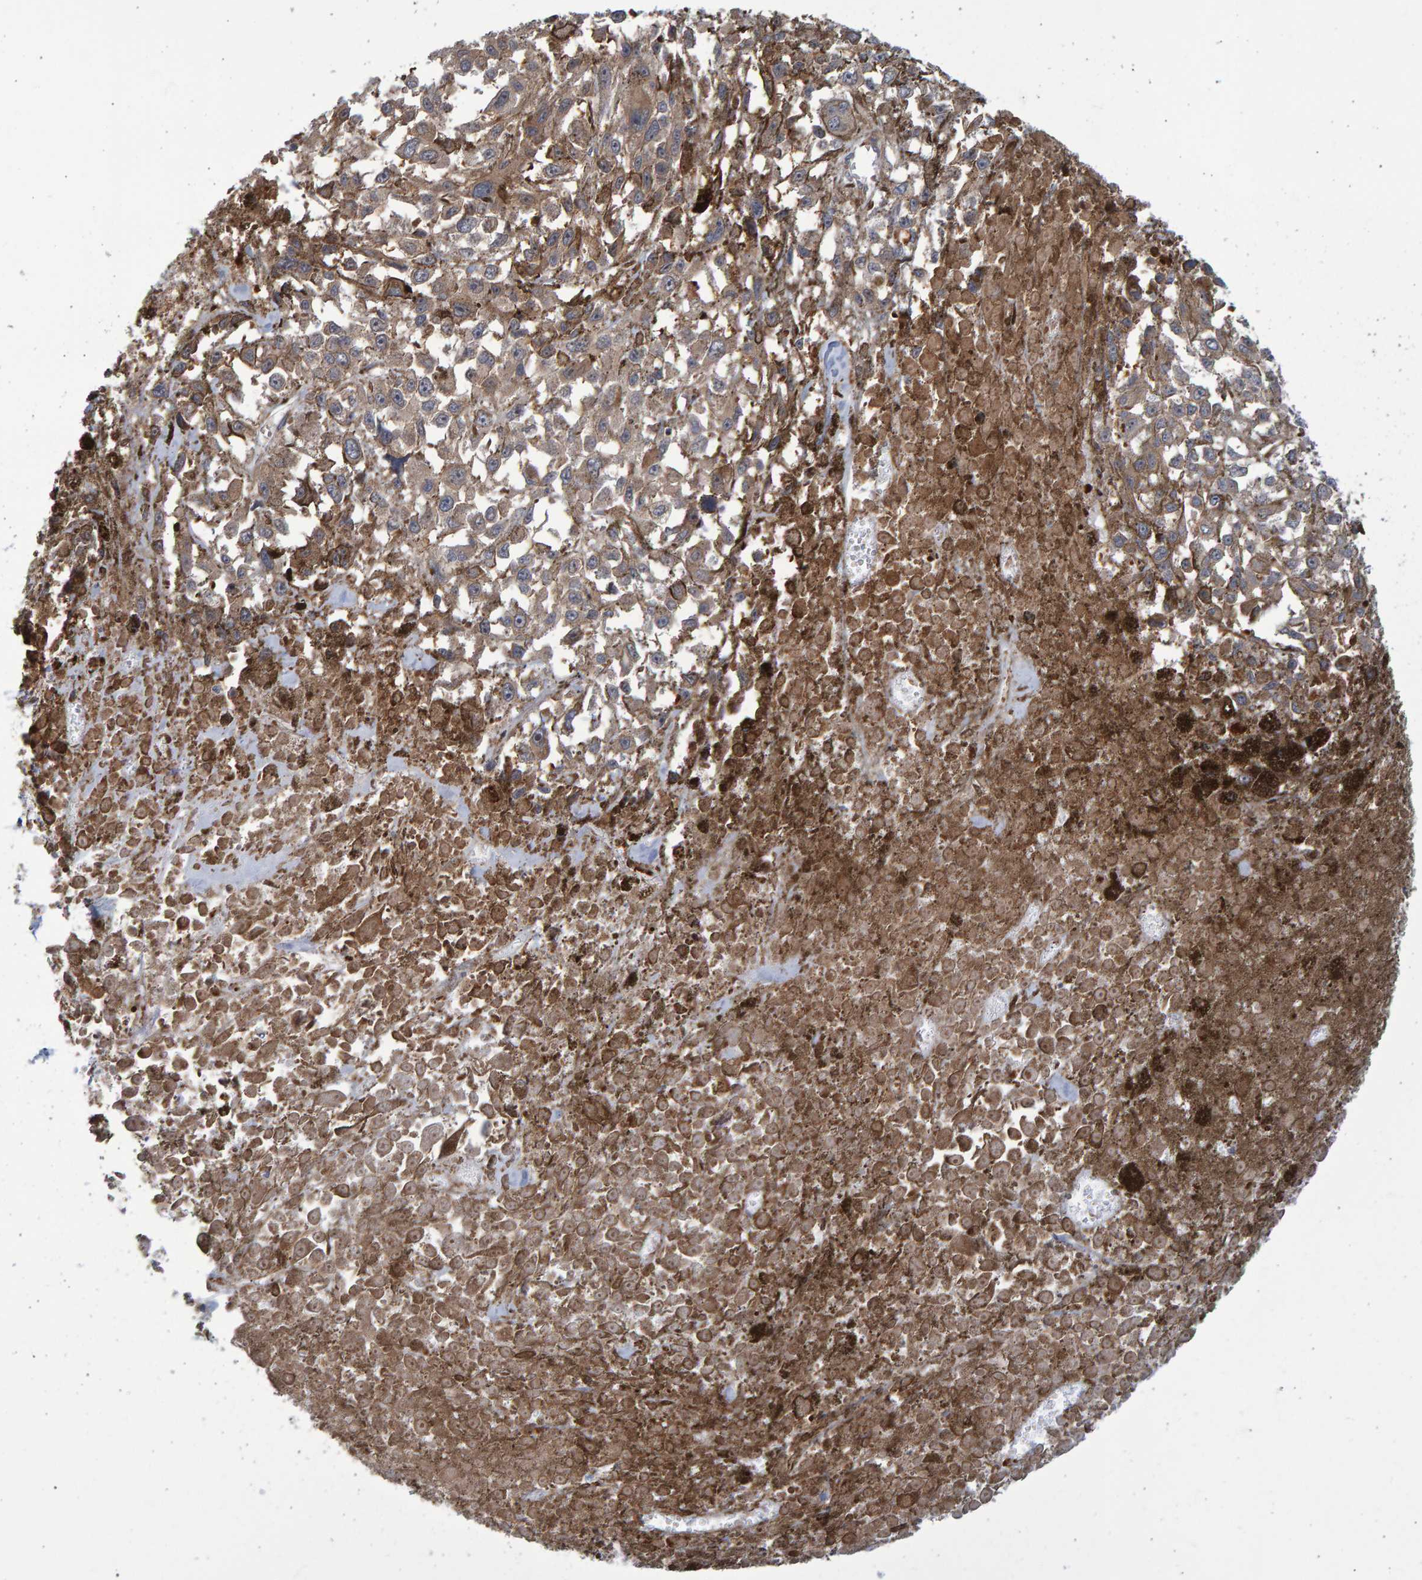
{"staining": {"intensity": "weak", "quantity": ">75%", "location": "cytoplasmic/membranous"}, "tissue": "melanoma", "cell_type": "Tumor cells", "image_type": "cancer", "snomed": [{"axis": "morphology", "description": "Malignant melanoma, Metastatic site"}, {"axis": "topography", "description": "Lymph node"}], "caption": "Malignant melanoma (metastatic site) stained with a brown dye exhibits weak cytoplasmic/membranous positive expression in about >75% of tumor cells.", "gene": "LRBA", "patient": {"sex": "male", "age": 59}}